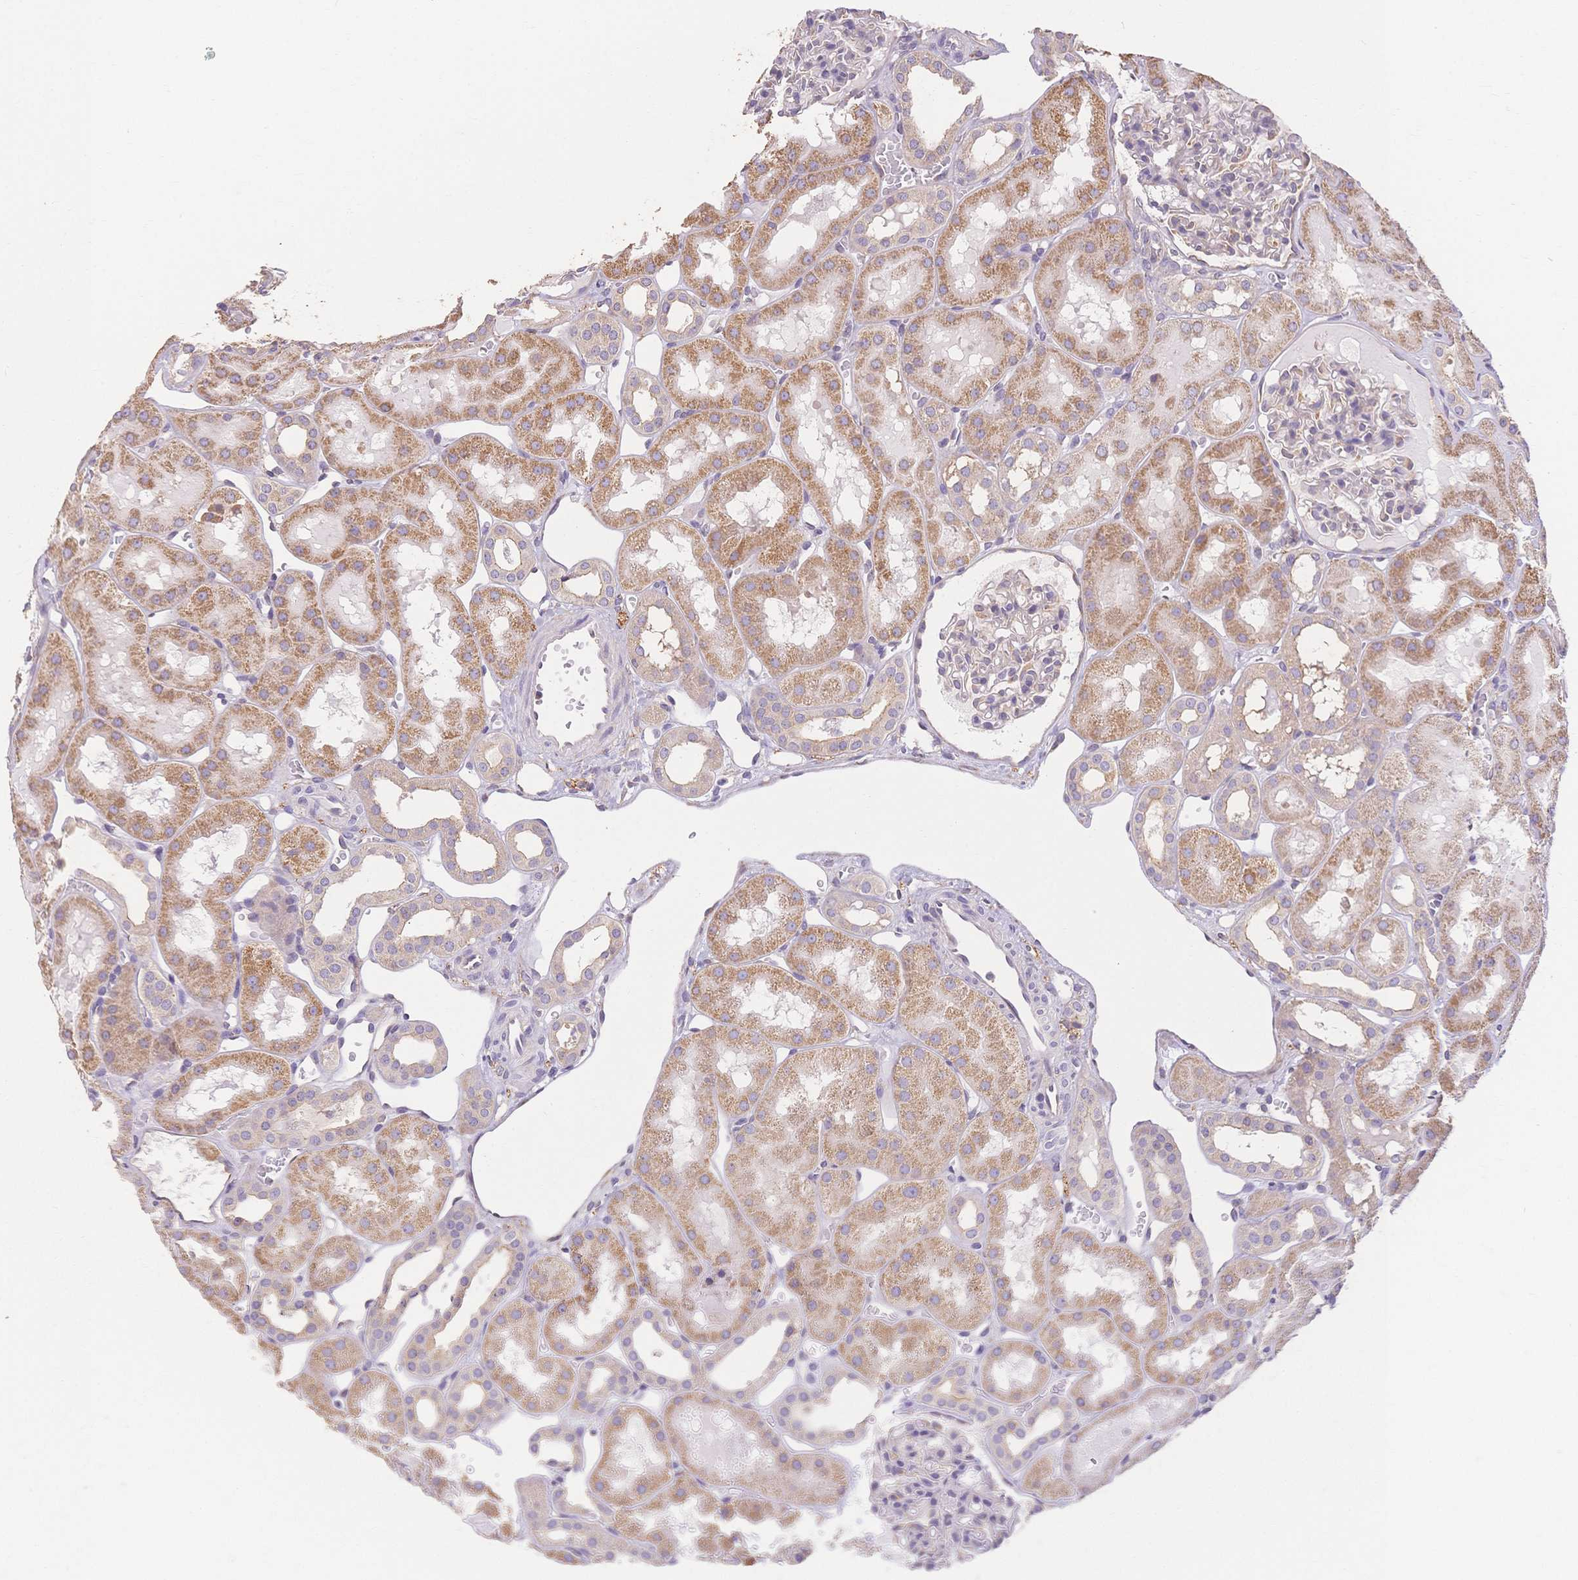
{"staining": {"intensity": "moderate", "quantity": "<25%", "location": "cytoplasmic/membranous"}, "tissue": "kidney", "cell_type": "Cells in glomeruli", "image_type": "normal", "snomed": [{"axis": "morphology", "description": "Normal tissue, NOS"}, {"axis": "topography", "description": "Kidney"}, {"axis": "topography", "description": "Urinary bladder"}], "caption": "Approximately <25% of cells in glomeruli in normal kidney display moderate cytoplasmic/membranous protein expression as visualized by brown immunohistochemical staining.", "gene": "HS3ST5", "patient": {"sex": "male", "age": 16}}